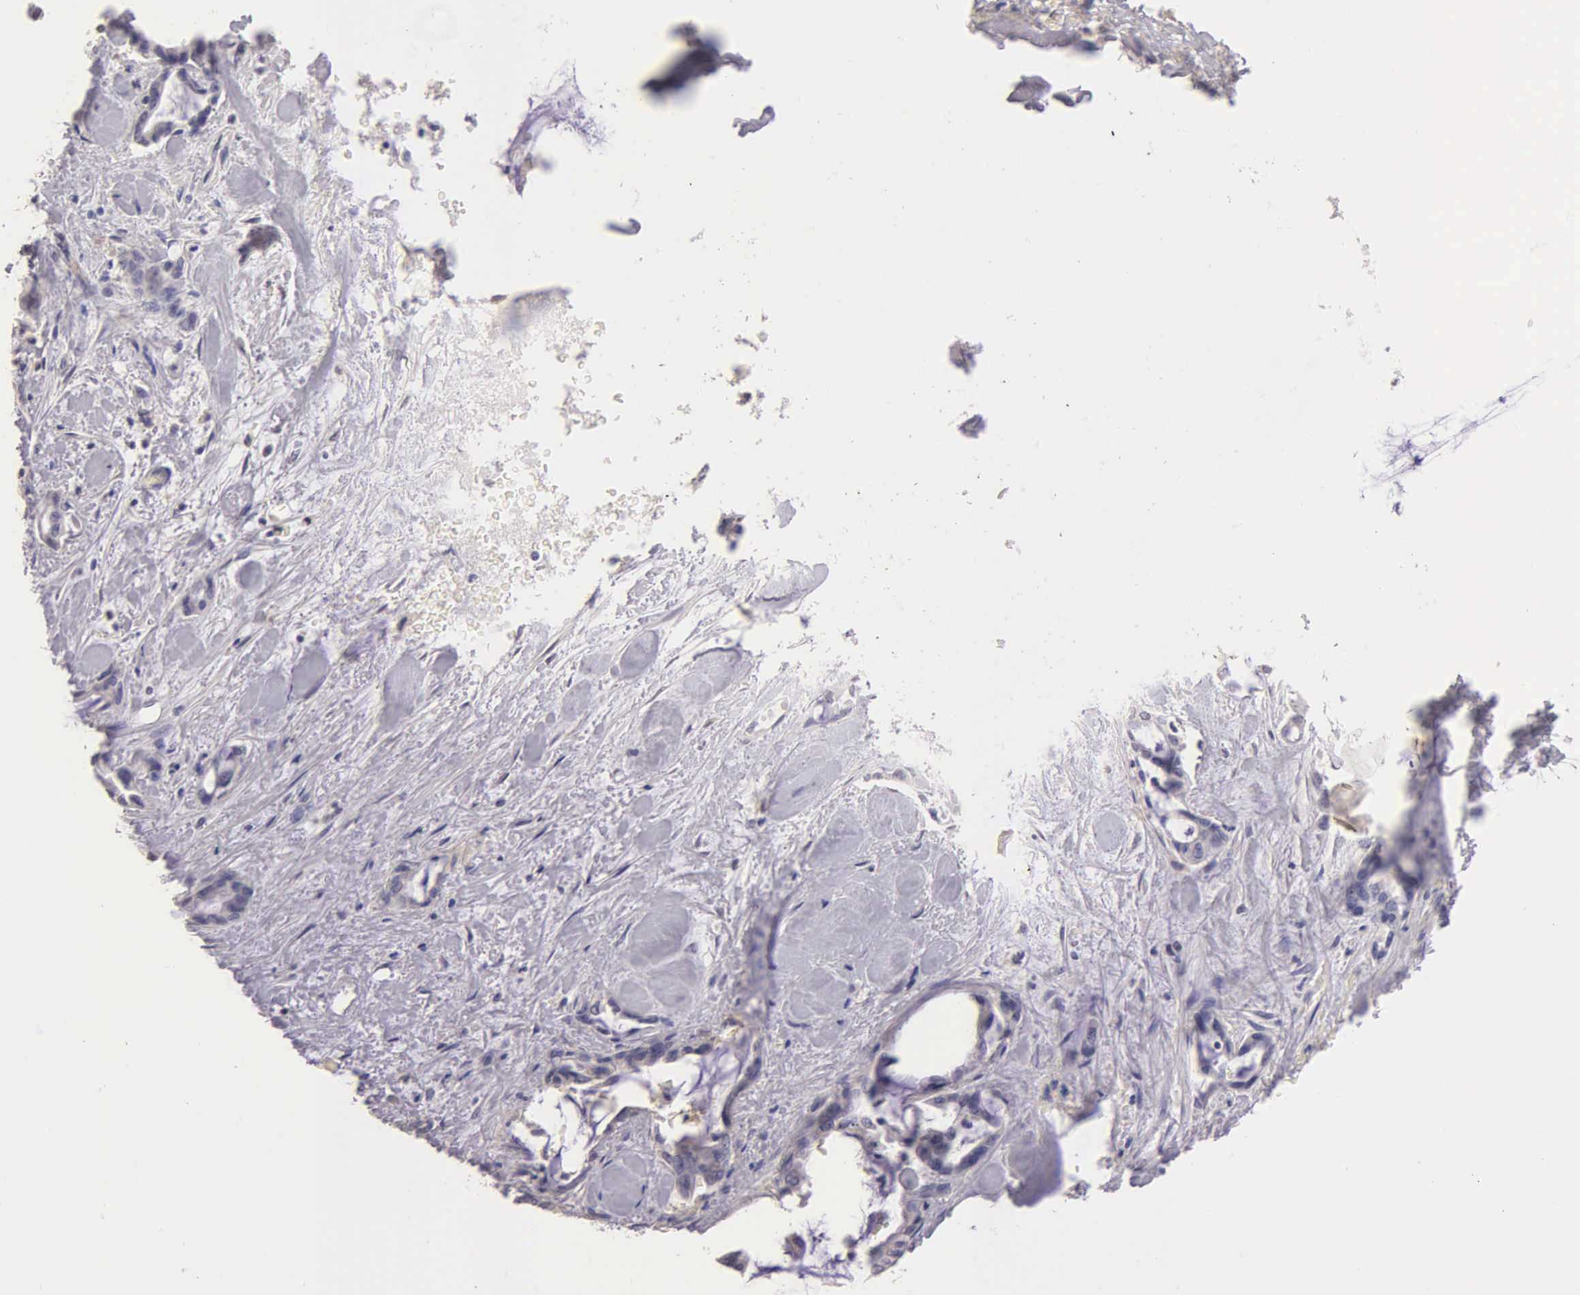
{"staining": {"intensity": "negative", "quantity": "none", "location": "none"}, "tissue": "pancreatic cancer", "cell_type": "Tumor cells", "image_type": "cancer", "snomed": [{"axis": "morphology", "description": "Adenocarcinoma, NOS"}, {"axis": "topography", "description": "Pancreas"}], "caption": "Micrograph shows no significant protein staining in tumor cells of pancreatic adenocarcinoma.", "gene": "ESR1", "patient": {"sex": "female", "age": 70}}